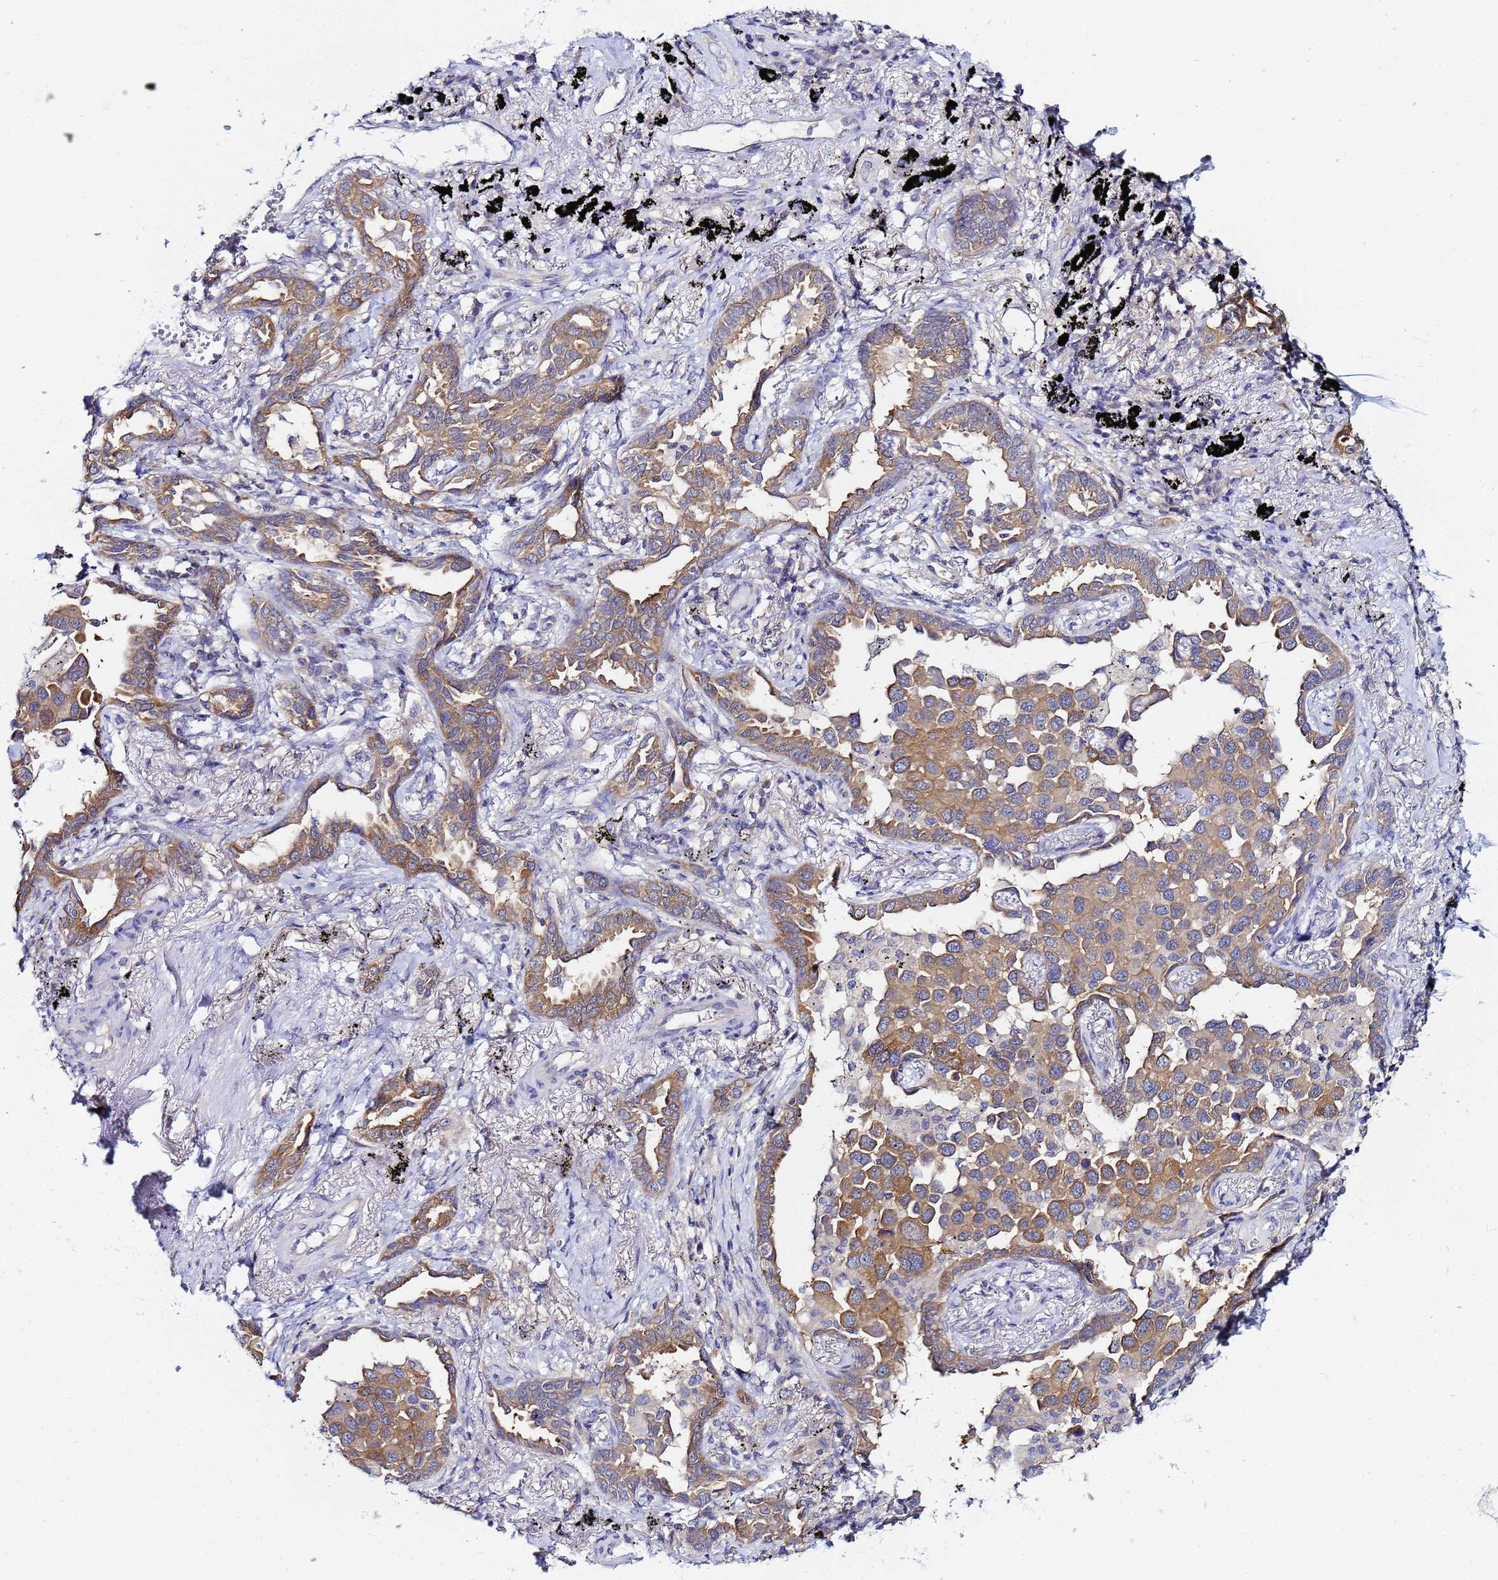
{"staining": {"intensity": "moderate", "quantity": ">75%", "location": "cytoplasmic/membranous"}, "tissue": "lung cancer", "cell_type": "Tumor cells", "image_type": "cancer", "snomed": [{"axis": "morphology", "description": "Adenocarcinoma, NOS"}, {"axis": "topography", "description": "Lung"}], "caption": "An image of lung adenocarcinoma stained for a protein demonstrates moderate cytoplasmic/membranous brown staining in tumor cells. The staining was performed using DAB (3,3'-diaminobenzidine), with brown indicating positive protein expression. Nuclei are stained blue with hematoxylin.", "gene": "LENG1", "patient": {"sex": "male", "age": 67}}